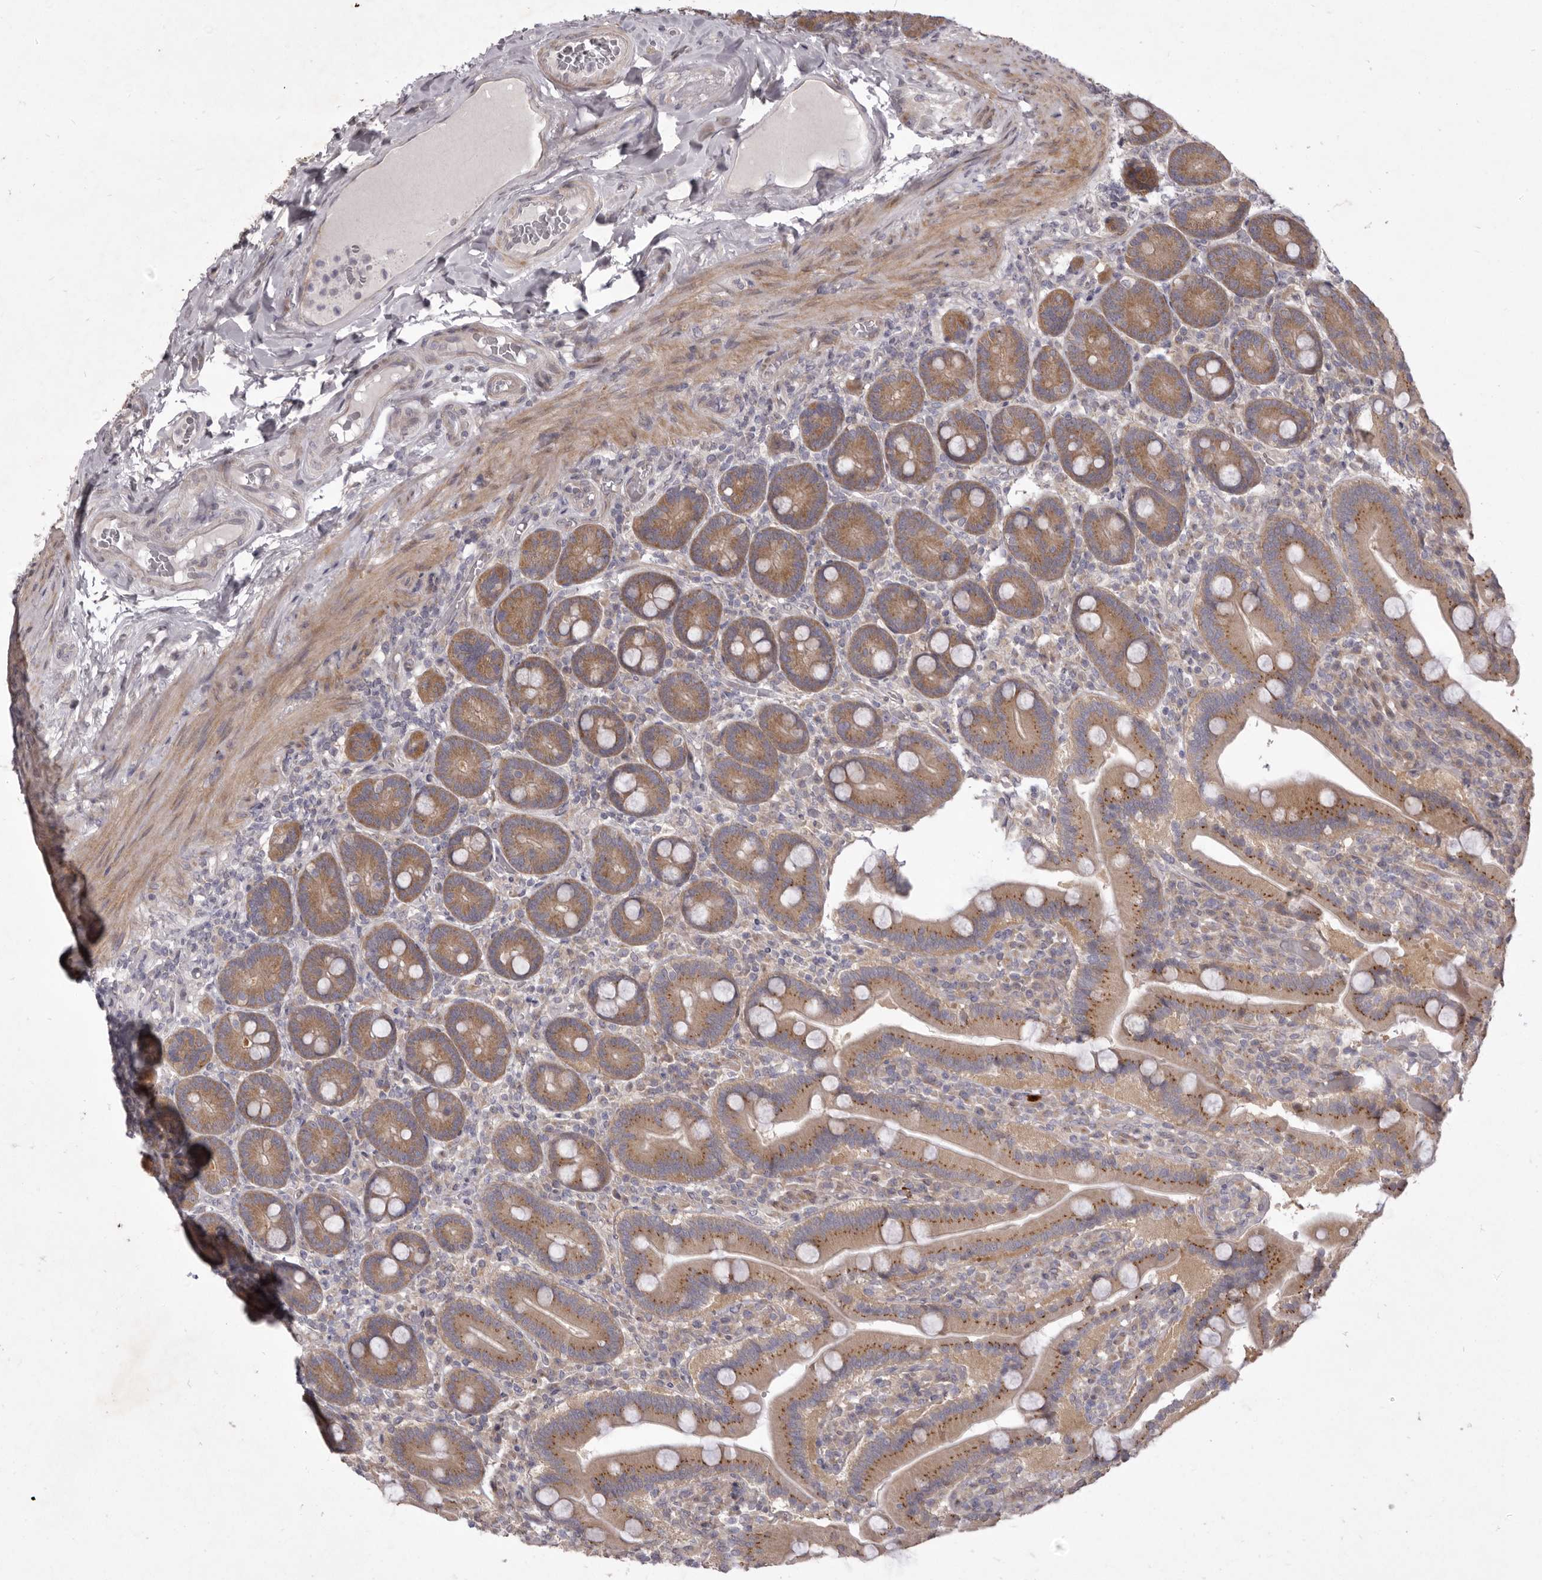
{"staining": {"intensity": "moderate", "quantity": ">75%", "location": "cytoplasmic/membranous"}, "tissue": "duodenum", "cell_type": "Glandular cells", "image_type": "normal", "snomed": [{"axis": "morphology", "description": "Normal tissue, NOS"}, {"axis": "topography", "description": "Duodenum"}], "caption": "Brown immunohistochemical staining in benign duodenum exhibits moderate cytoplasmic/membranous positivity in approximately >75% of glandular cells.", "gene": "TBC1D8B", "patient": {"sex": "female", "age": 62}}